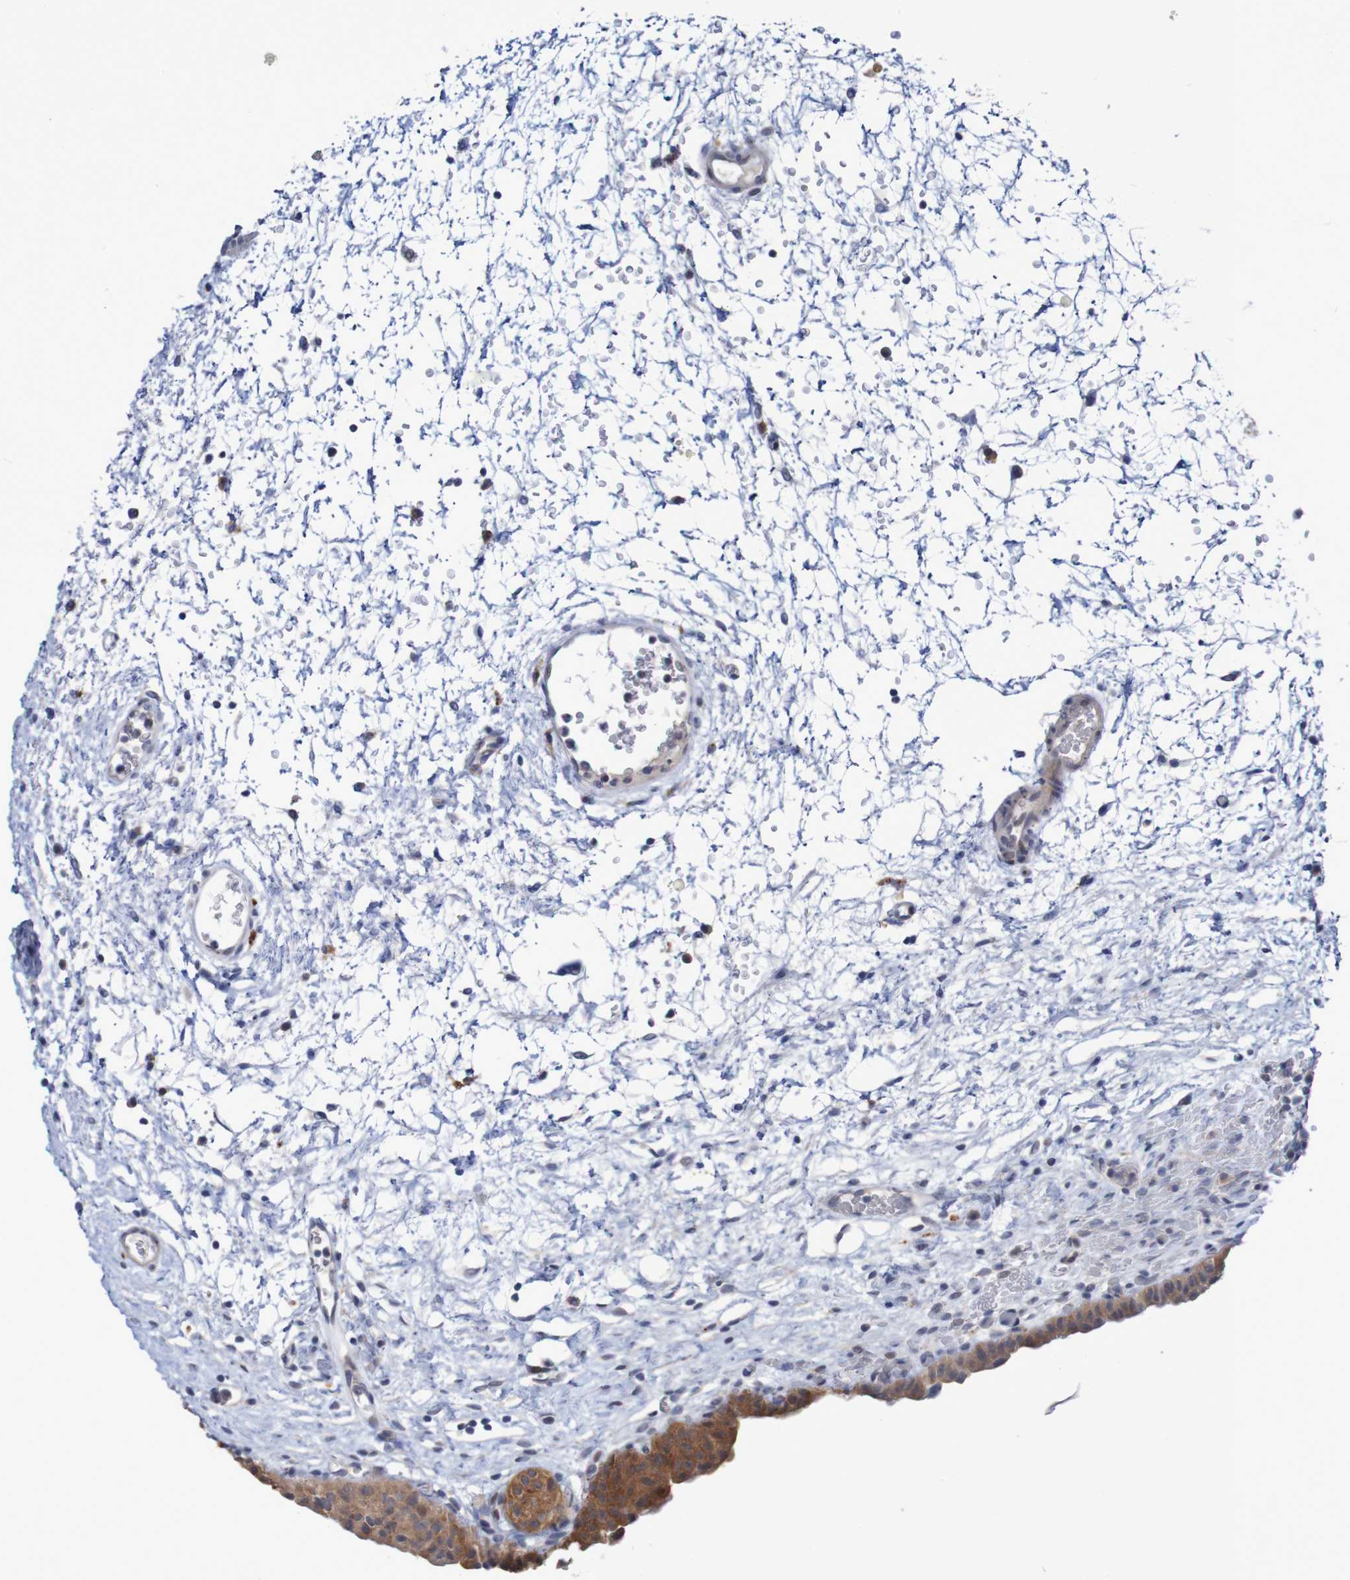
{"staining": {"intensity": "moderate", "quantity": ">75%", "location": "cytoplasmic/membranous"}, "tissue": "urinary bladder", "cell_type": "Urothelial cells", "image_type": "normal", "snomed": [{"axis": "morphology", "description": "Normal tissue, NOS"}, {"axis": "topography", "description": "Urinary bladder"}], "caption": "Moderate cytoplasmic/membranous protein expression is appreciated in approximately >75% of urothelial cells in urinary bladder. The protein is stained brown, and the nuclei are stained in blue (DAB (3,3'-diaminobenzidine) IHC with brightfield microscopy, high magnification).", "gene": "FBP1", "patient": {"sex": "male", "age": 46}}